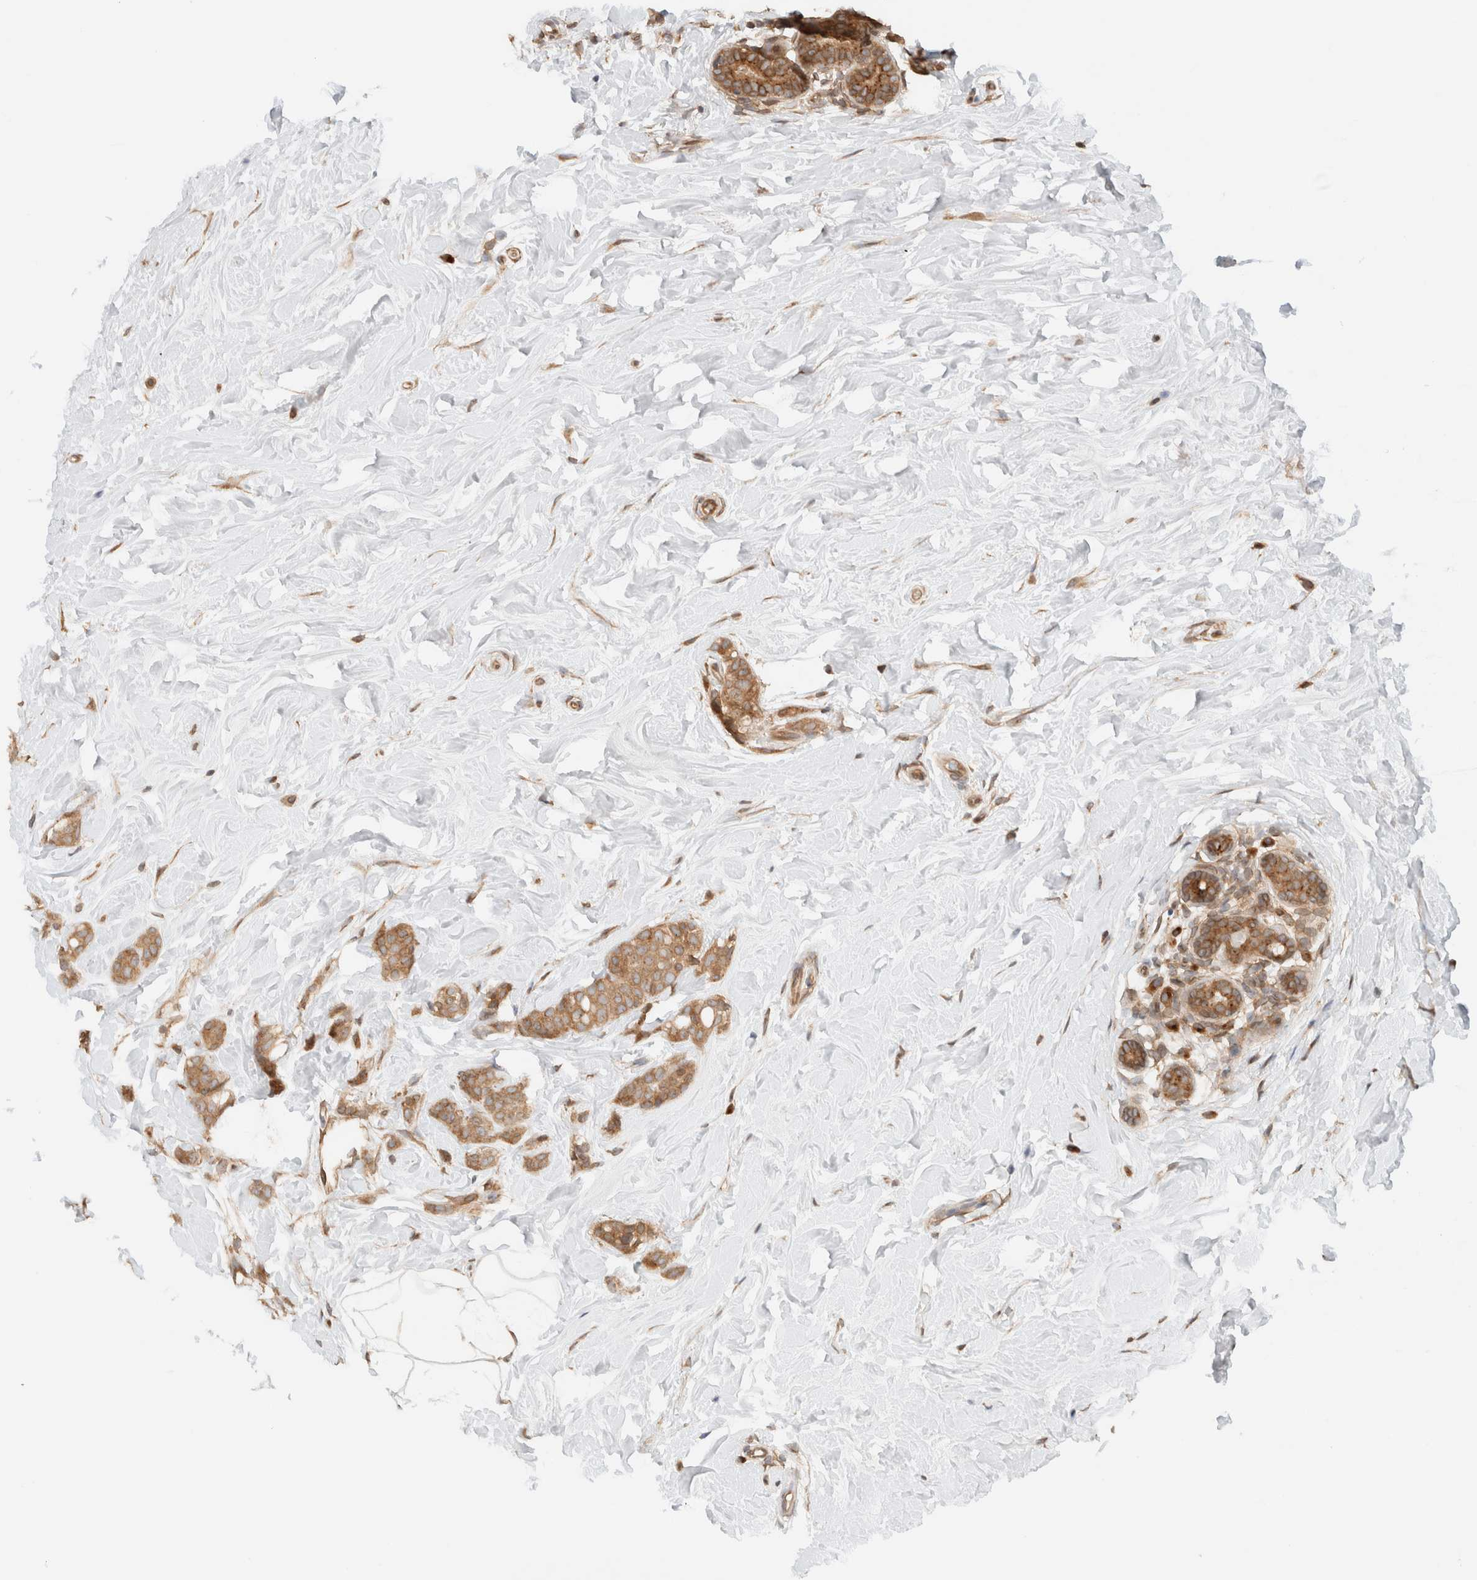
{"staining": {"intensity": "moderate", "quantity": ">75%", "location": "cytoplasmic/membranous"}, "tissue": "breast cancer", "cell_type": "Tumor cells", "image_type": "cancer", "snomed": [{"axis": "morphology", "description": "Lobular carcinoma, in situ"}, {"axis": "morphology", "description": "Lobular carcinoma"}, {"axis": "topography", "description": "Breast"}], "caption": "This is a histology image of immunohistochemistry (IHC) staining of lobular carcinoma (breast), which shows moderate positivity in the cytoplasmic/membranous of tumor cells.", "gene": "ARFGEF2", "patient": {"sex": "female", "age": 41}}